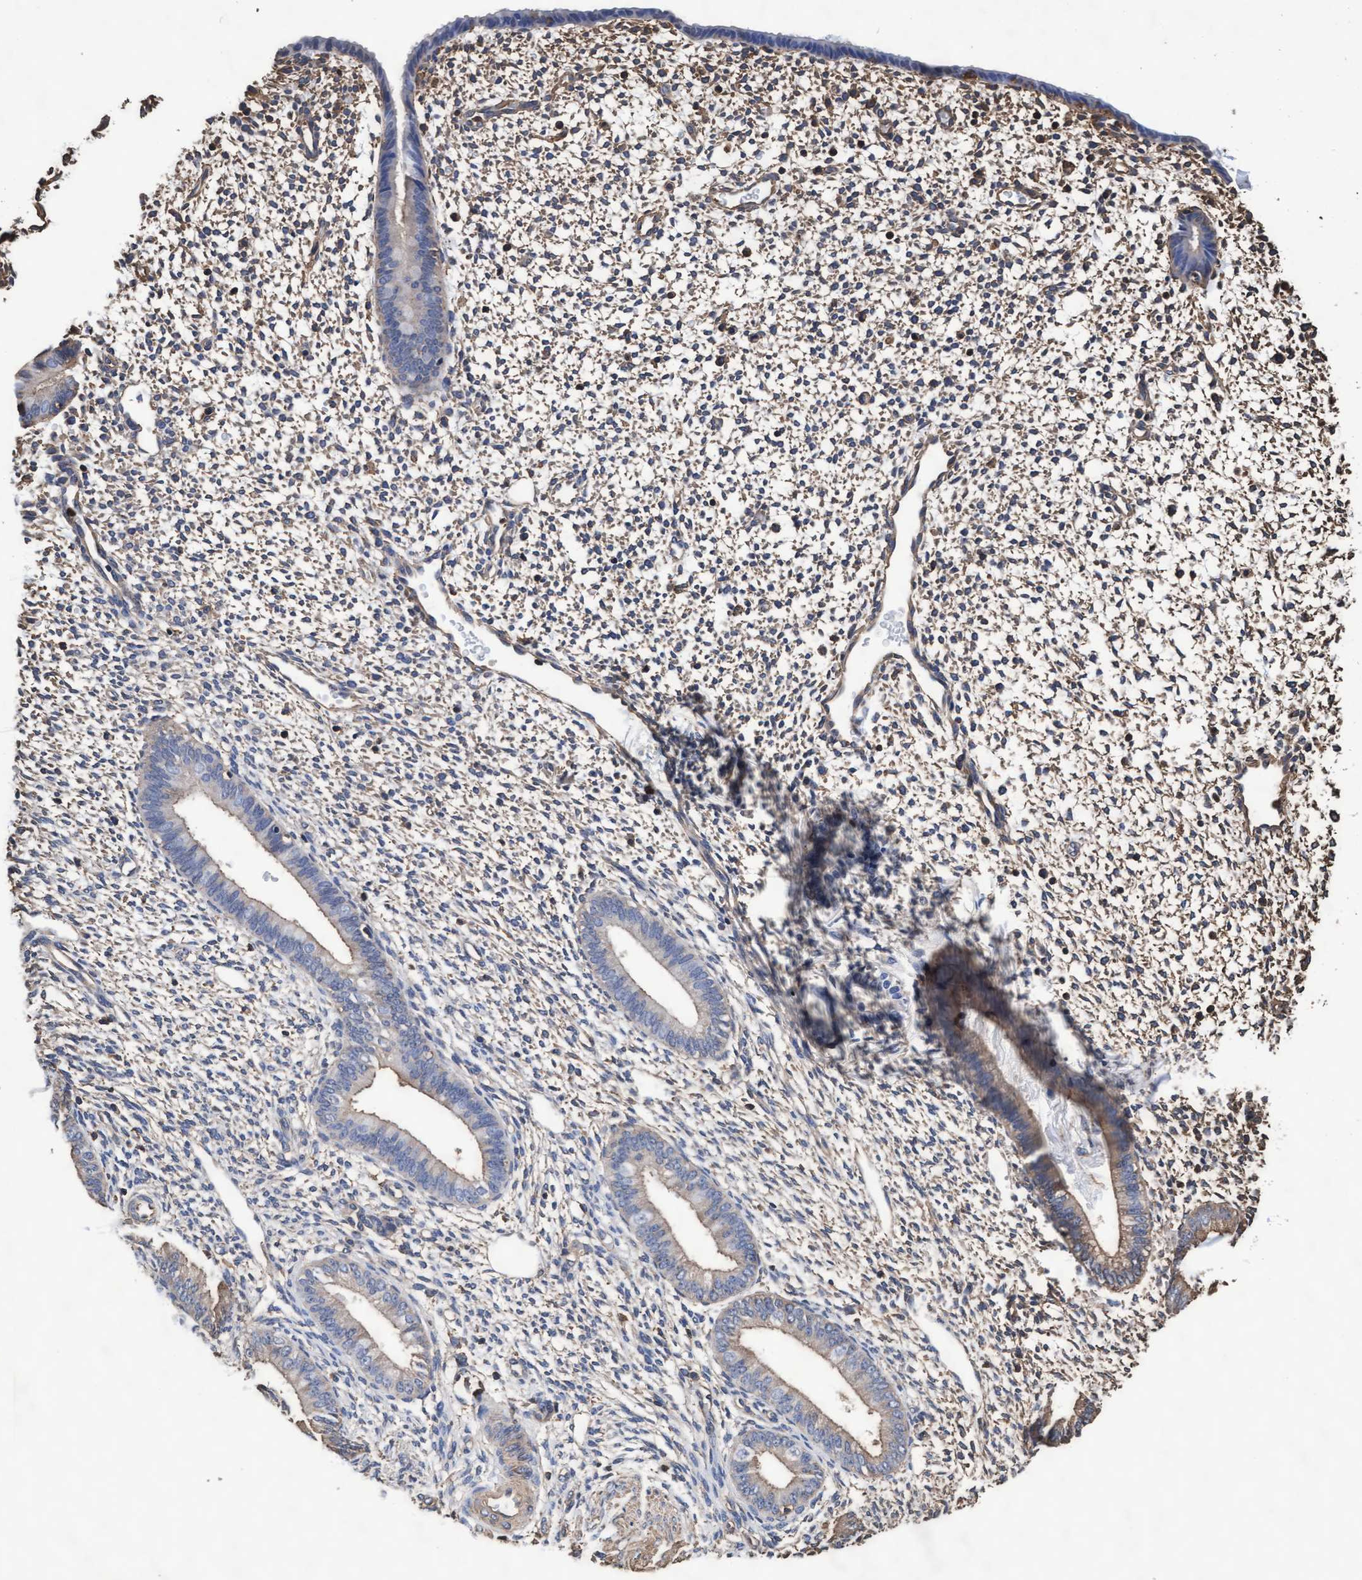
{"staining": {"intensity": "weak", "quantity": "<25%", "location": "cytoplasmic/membranous"}, "tissue": "endometrium", "cell_type": "Cells in endometrial stroma", "image_type": "normal", "snomed": [{"axis": "morphology", "description": "Normal tissue, NOS"}, {"axis": "topography", "description": "Endometrium"}], "caption": "This is an immunohistochemistry (IHC) photomicrograph of benign endometrium. There is no positivity in cells in endometrial stroma.", "gene": "GRHPR", "patient": {"sex": "female", "age": 46}}